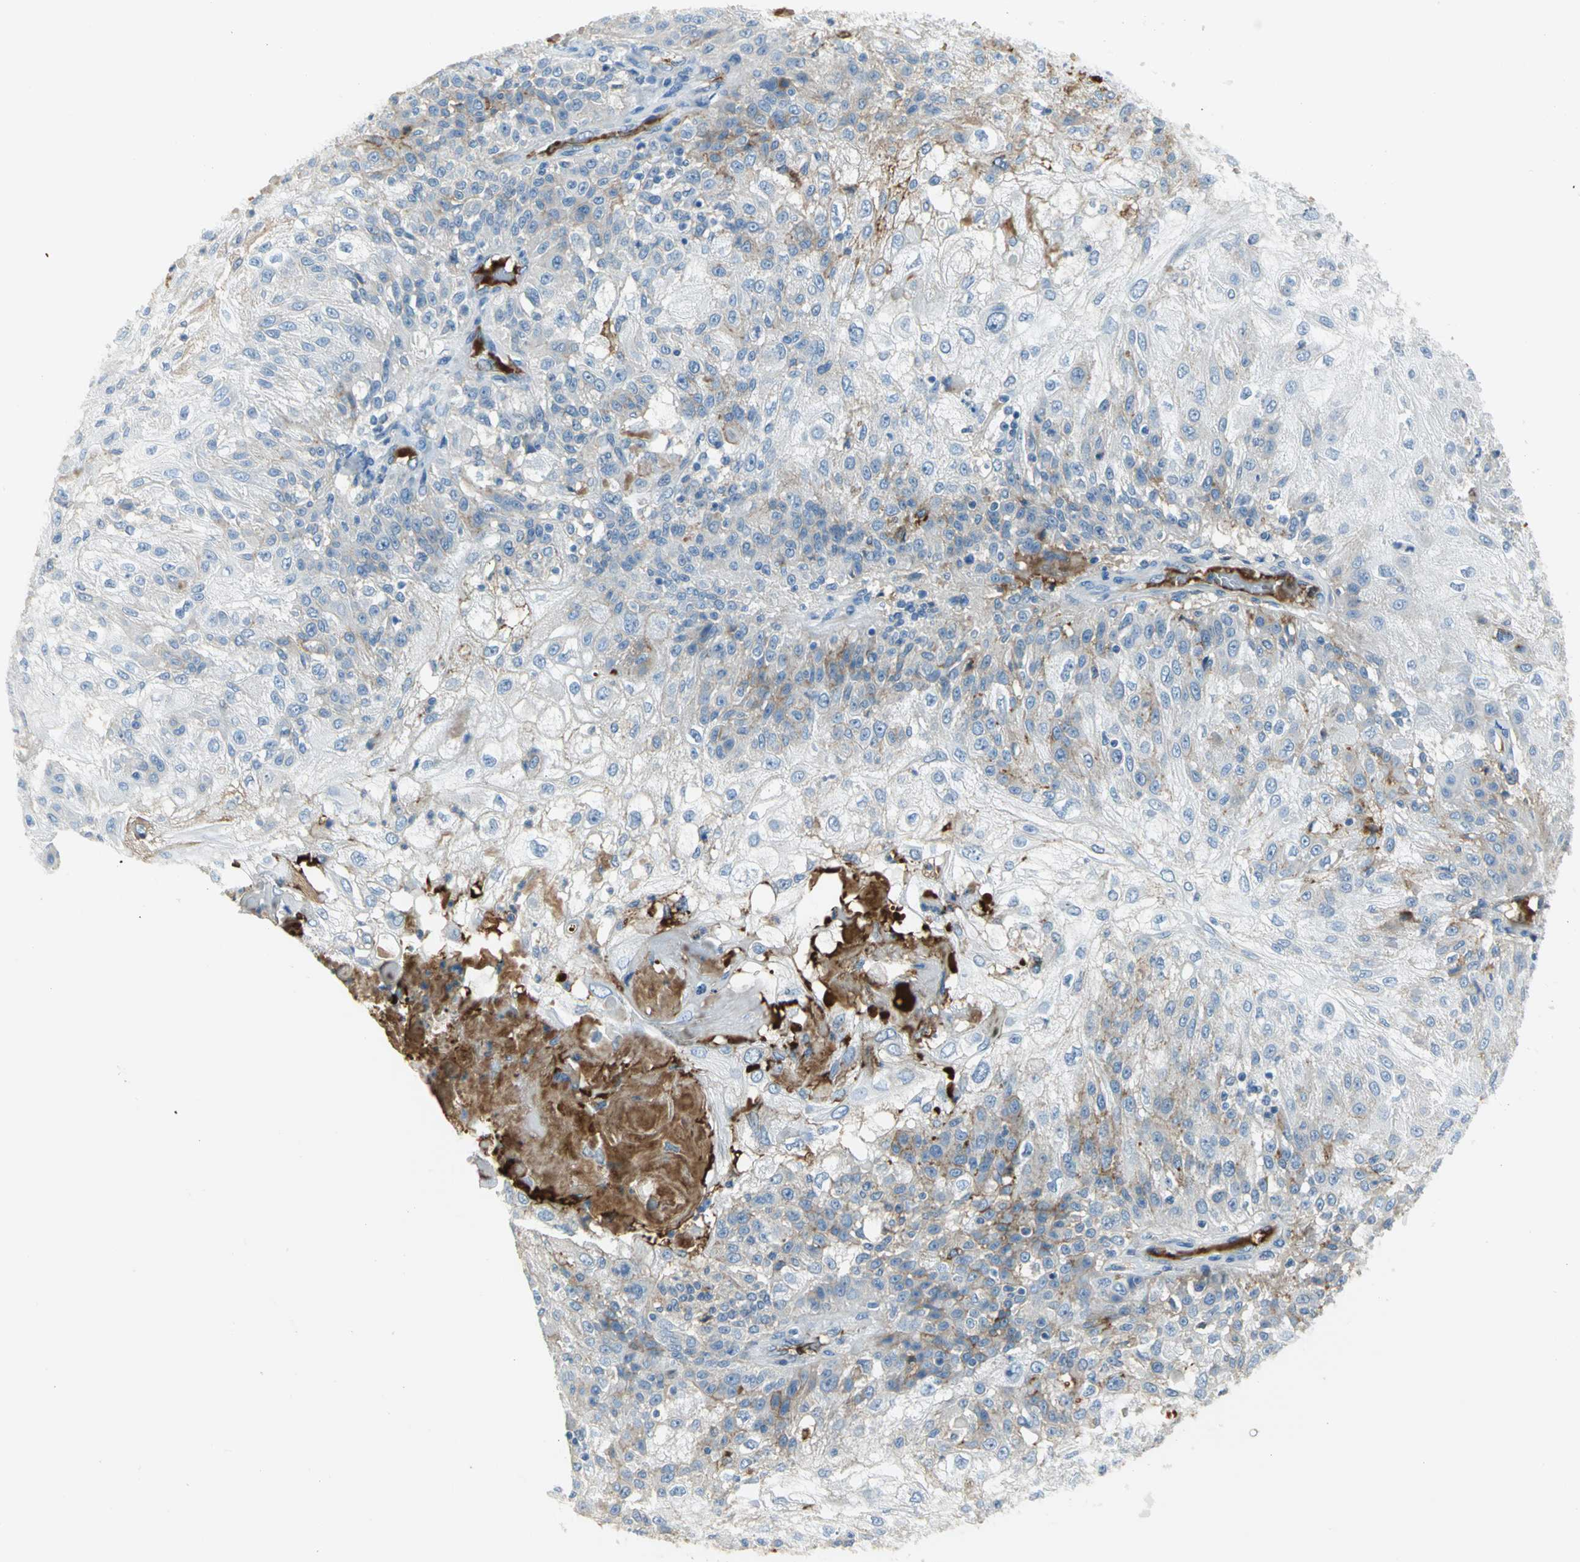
{"staining": {"intensity": "moderate", "quantity": "<25%", "location": "cytoplasmic/membranous"}, "tissue": "skin cancer", "cell_type": "Tumor cells", "image_type": "cancer", "snomed": [{"axis": "morphology", "description": "Normal tissue, NOS"}, {"axis": "morphology", "description": "Squamous cell carcinoma, NOS"}, {"axis": "topography", "description": "Skin"}], "caption": "The immunohistochemical stain highlights moderate cytoplasmic/membranous positivity in tumor cells of skin cancer (squamous cell carcinoma) tissue.", "gene": "ZIC1", "patient": {"sex": "female", "age": 83}}